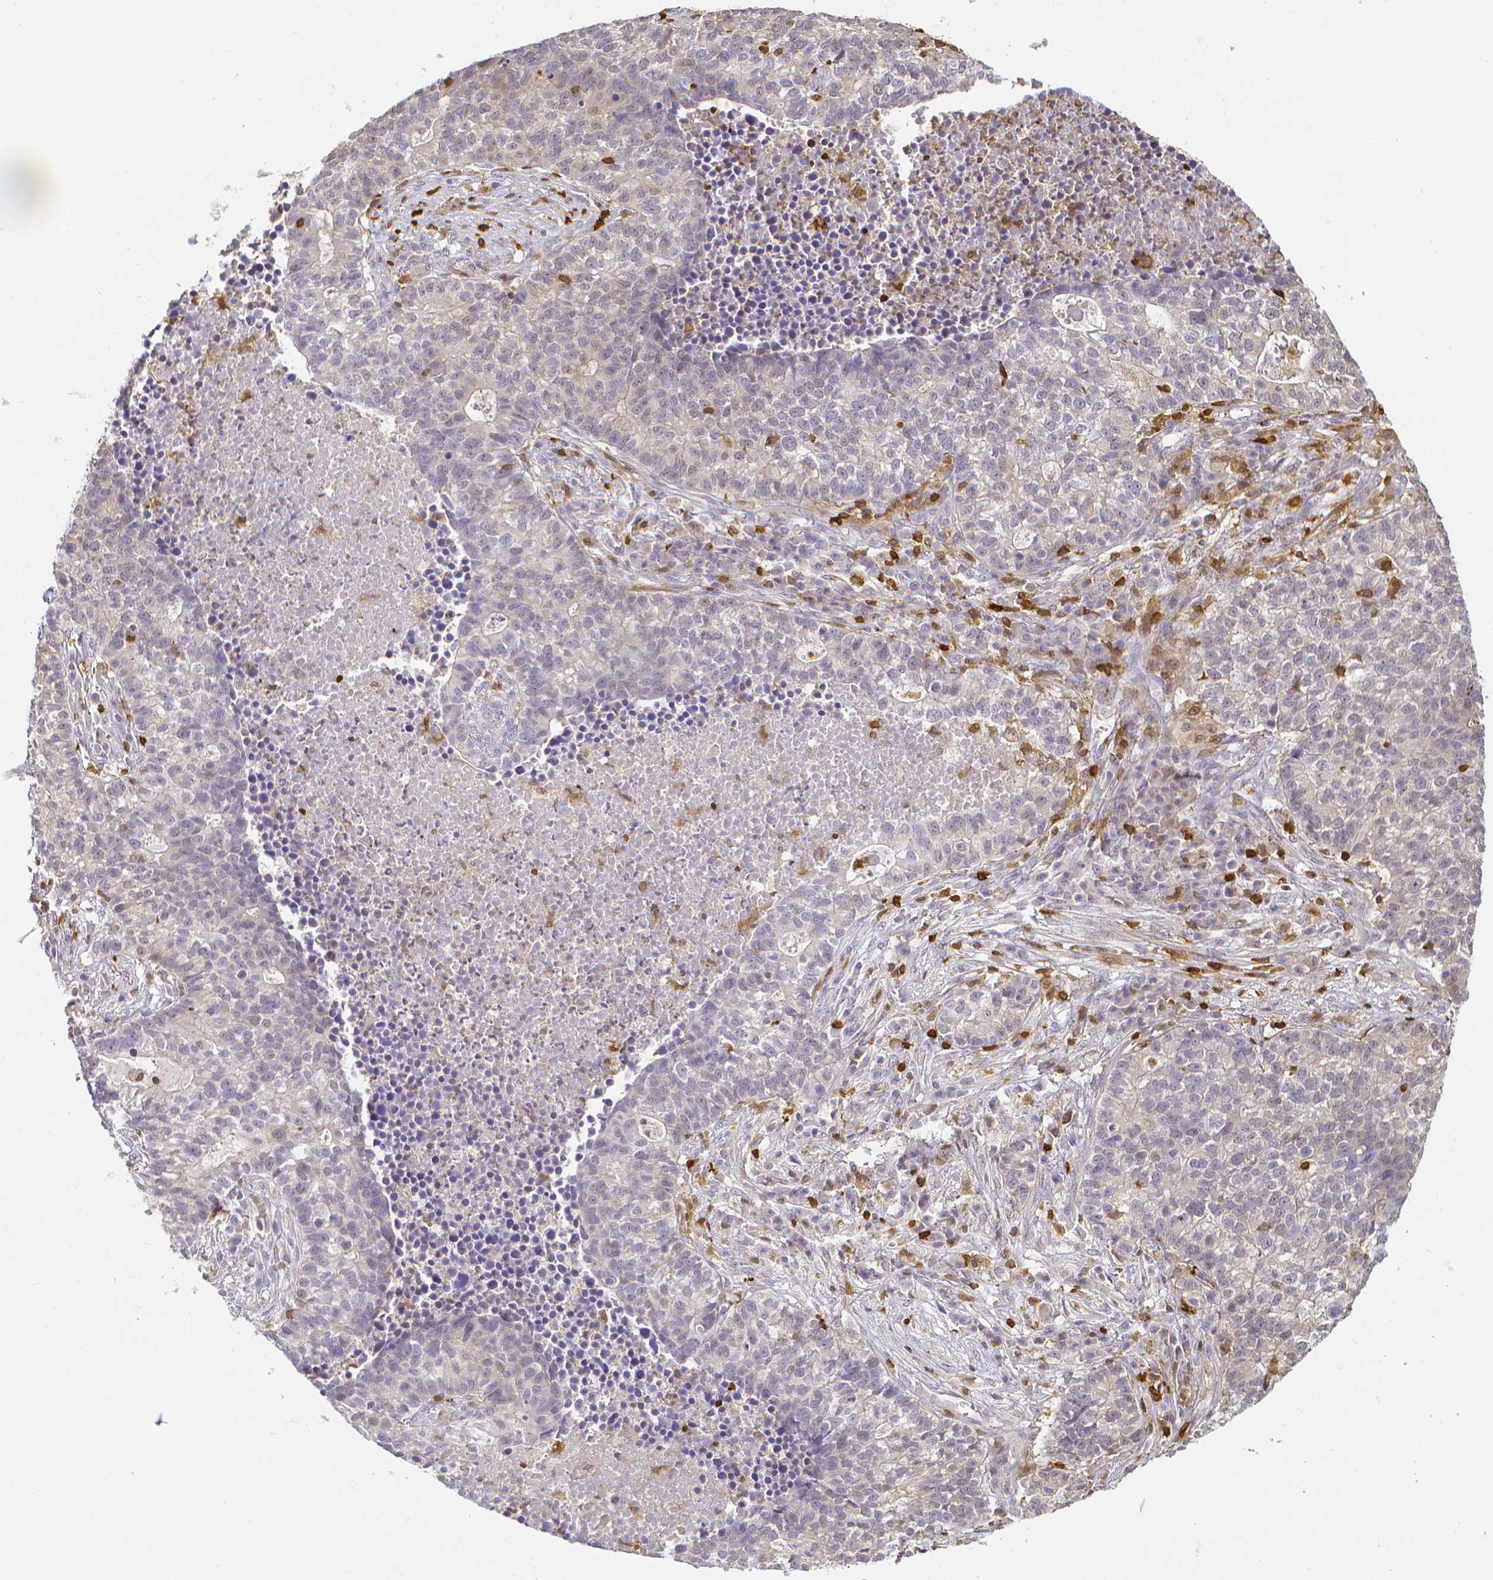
{"staining": {"intensity": "negative", "quantity": "none", "location": "none"}, "tissue": "lung cancer", "cell_type": "Tumor cells", "image_type": "cancer", "snomed": [{"axis": "morphology", "description": "Adenocarcinoma, NOS"}, {"axis": "topography", "description": "Lung"}], "caption": "Immunohistochemical staining of human lung cancer shows no significant expression in tumor cells. (DAB immunohistochemistry, high magnification).", "gene": "COTL1", "patient": {"sex": "male", "age": 57}}